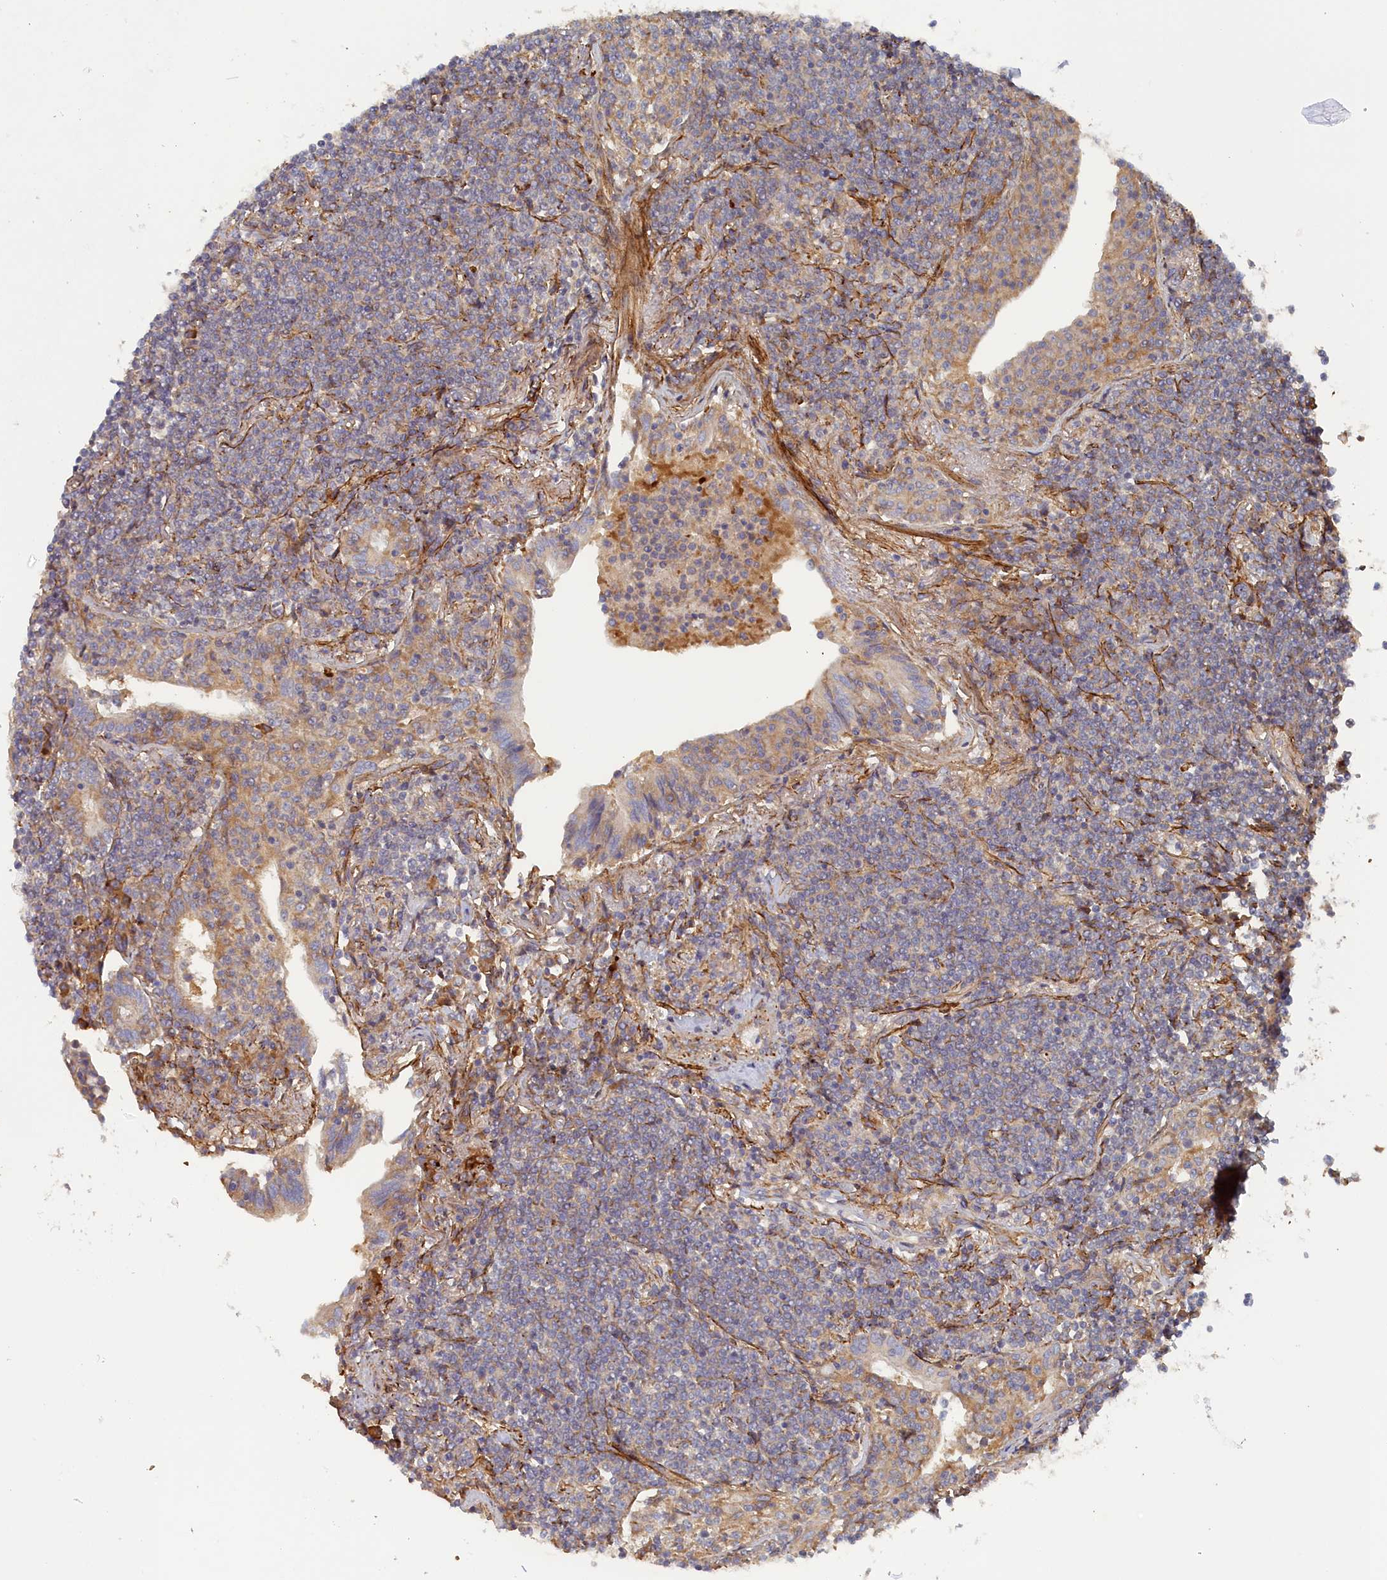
{"staining": {"intensity": "weak", "quantity": "<25%", "location": "cytoplasmic/membranous"}, "tissue": "lymphoma", "cell_type": "Tumor cells", "image_type": "cancer", "snomed": [{"axis": "morphology", "description": "Malignant lymphoma, non-Hodgkin's type, Low grade"}, {"axis": "topography", "description": "Lung"}], "caption": "Lymphoma stained for a protein using immunohistochemistry displays no staining tumor cells.", "gene": "TMEM196", "patient": {"sex": "female", "age": 71}}